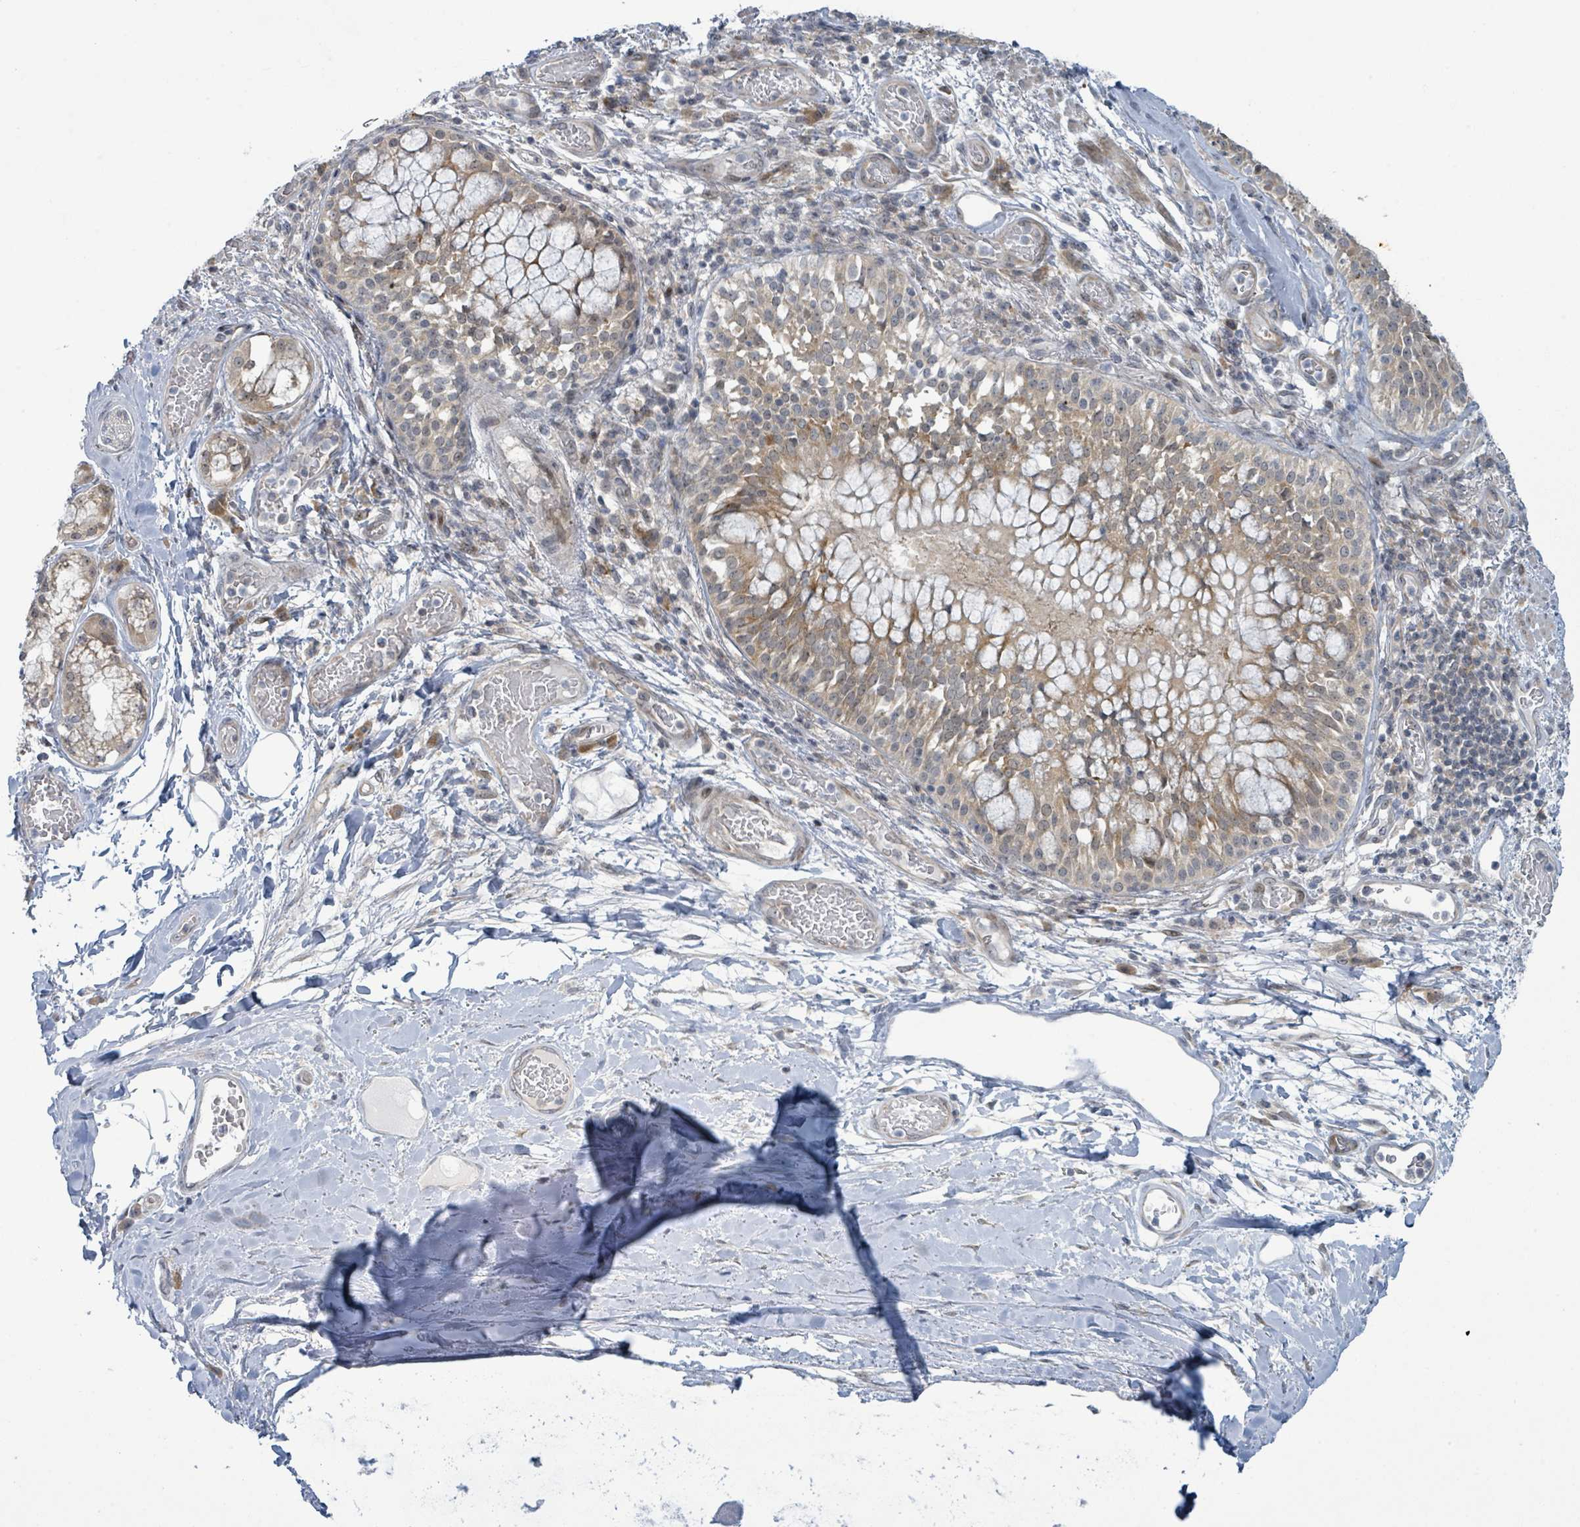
{"staining": {"intensity": "moderate", "quantity": "25%-75%", "location": "cytoplasmic/membranous"}, "tissue": "bronchus", "cell_type": "Respiratory epithelial cells", "image_type": "normal", "snomed": [{"axis": "morphology", "description": "Normal tissue, NOS"}, {"axis": "topography", "description": "Cartilage tissue"}, {"axis": "topography", "description": "Bronchus"}], "caption": "Protein expression analysis of normal bronchus displays moderate cytoplasmic/membranous positivity in approximately 25%-75% of respiratory epithelial cells. Immunohistochemistry stains the protein in brown and the nuclei are stained blue.", "gene": "RPL32", "patient": {"sex": "male", "age": 63}}